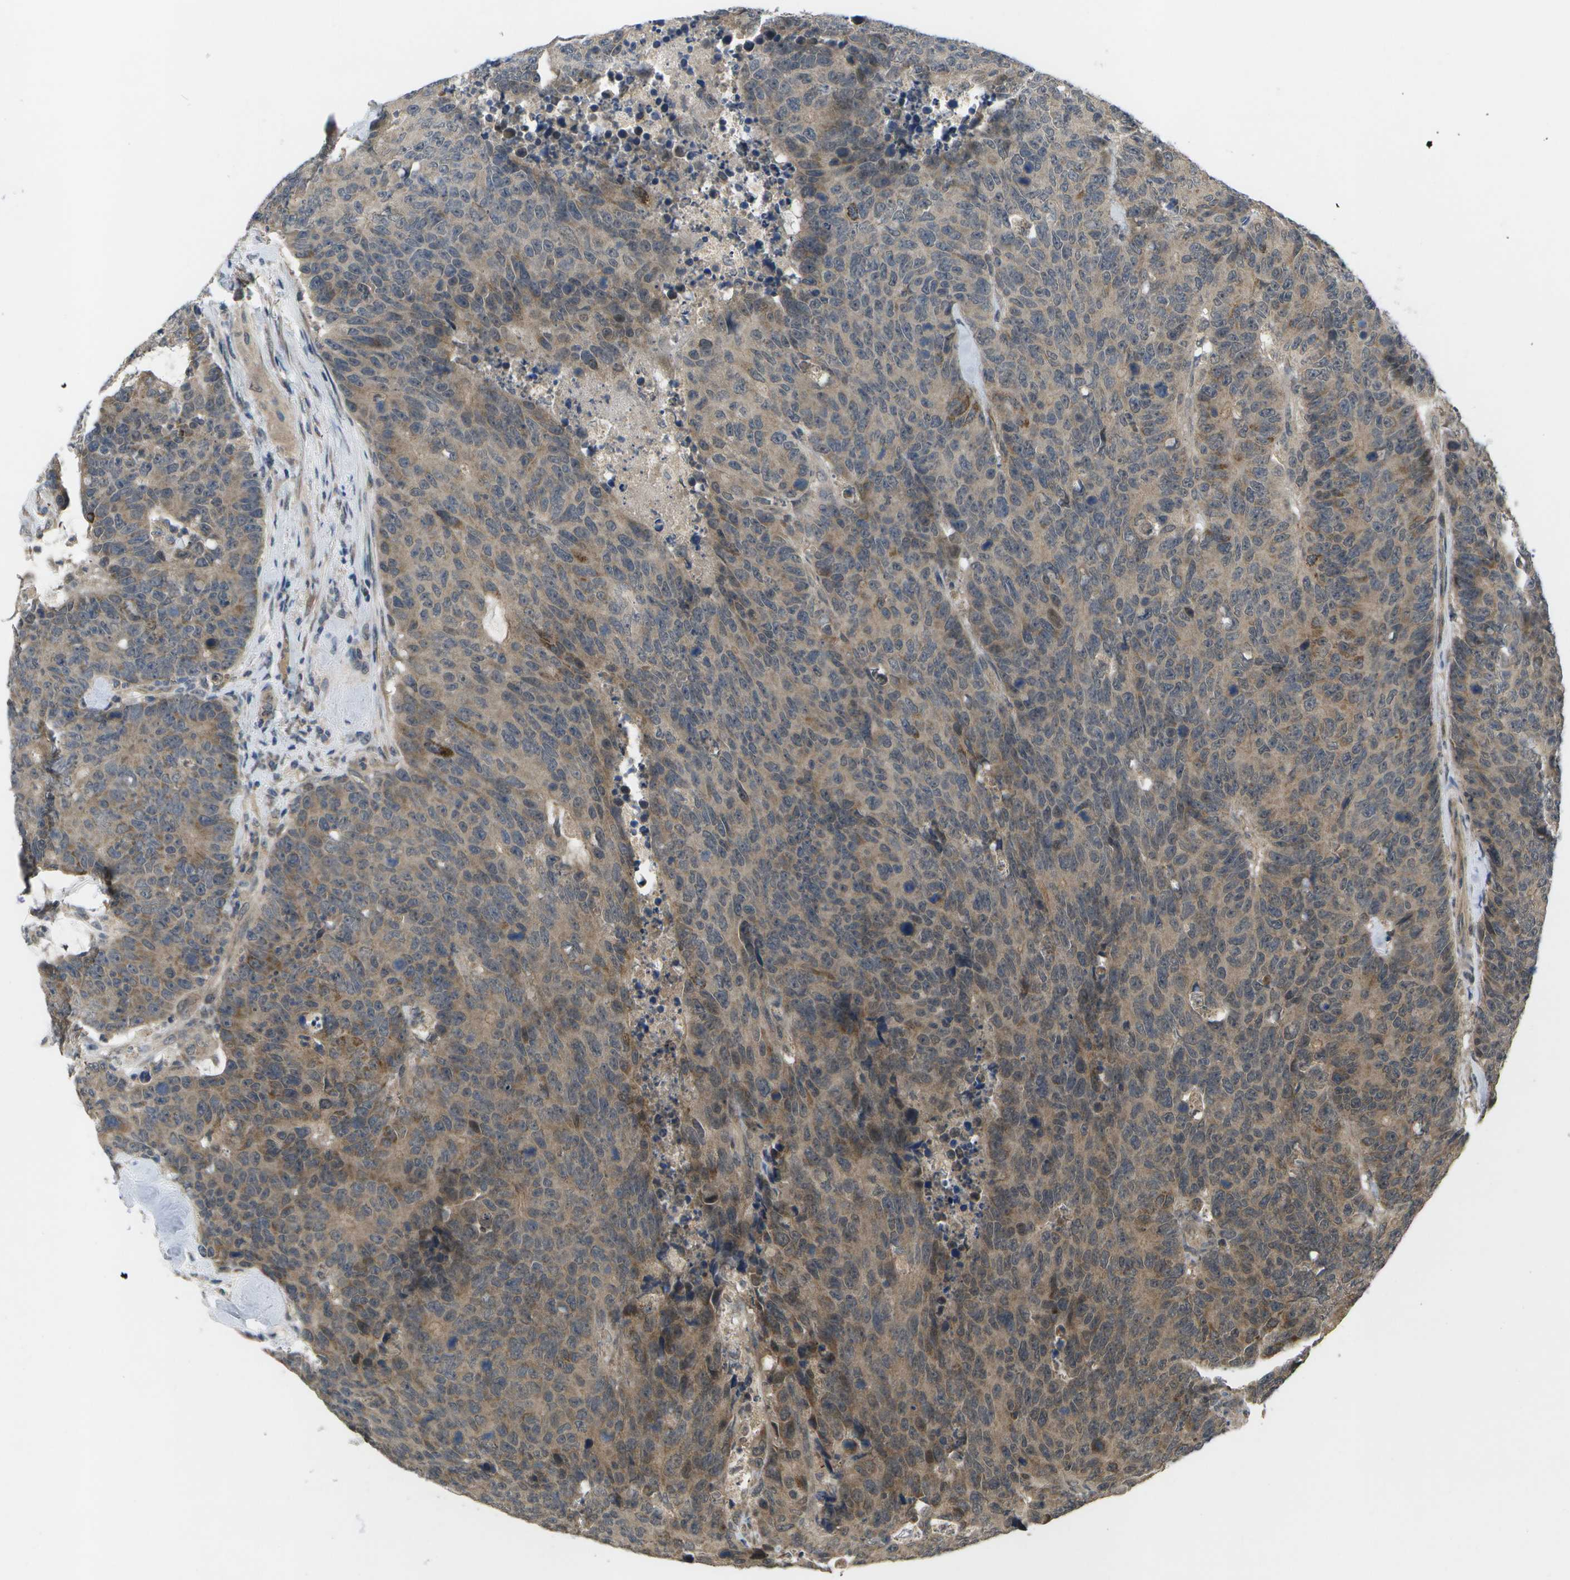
{"staining": {"intensity": "moderate", "quantity": ">75%", "location": "cytoplasmic/membranous"}, "tissue": "colorectal cancer", "cell_type": "Tumor cells", "image_type": "cancer", "snomed": [{"axis": "morphology", "description": "Adenocarcinoma, NOS"}, {"axis": "topography", "description": "Colon"}], "caption": "Immunohistochemical staining of human colorectal cancer exhibits moderate cytoplasmic/membranous protein staining in approximately >75% of tumor cells.", "gene": "ALAS1", "patient": {"sex": "female", "age": 86}}